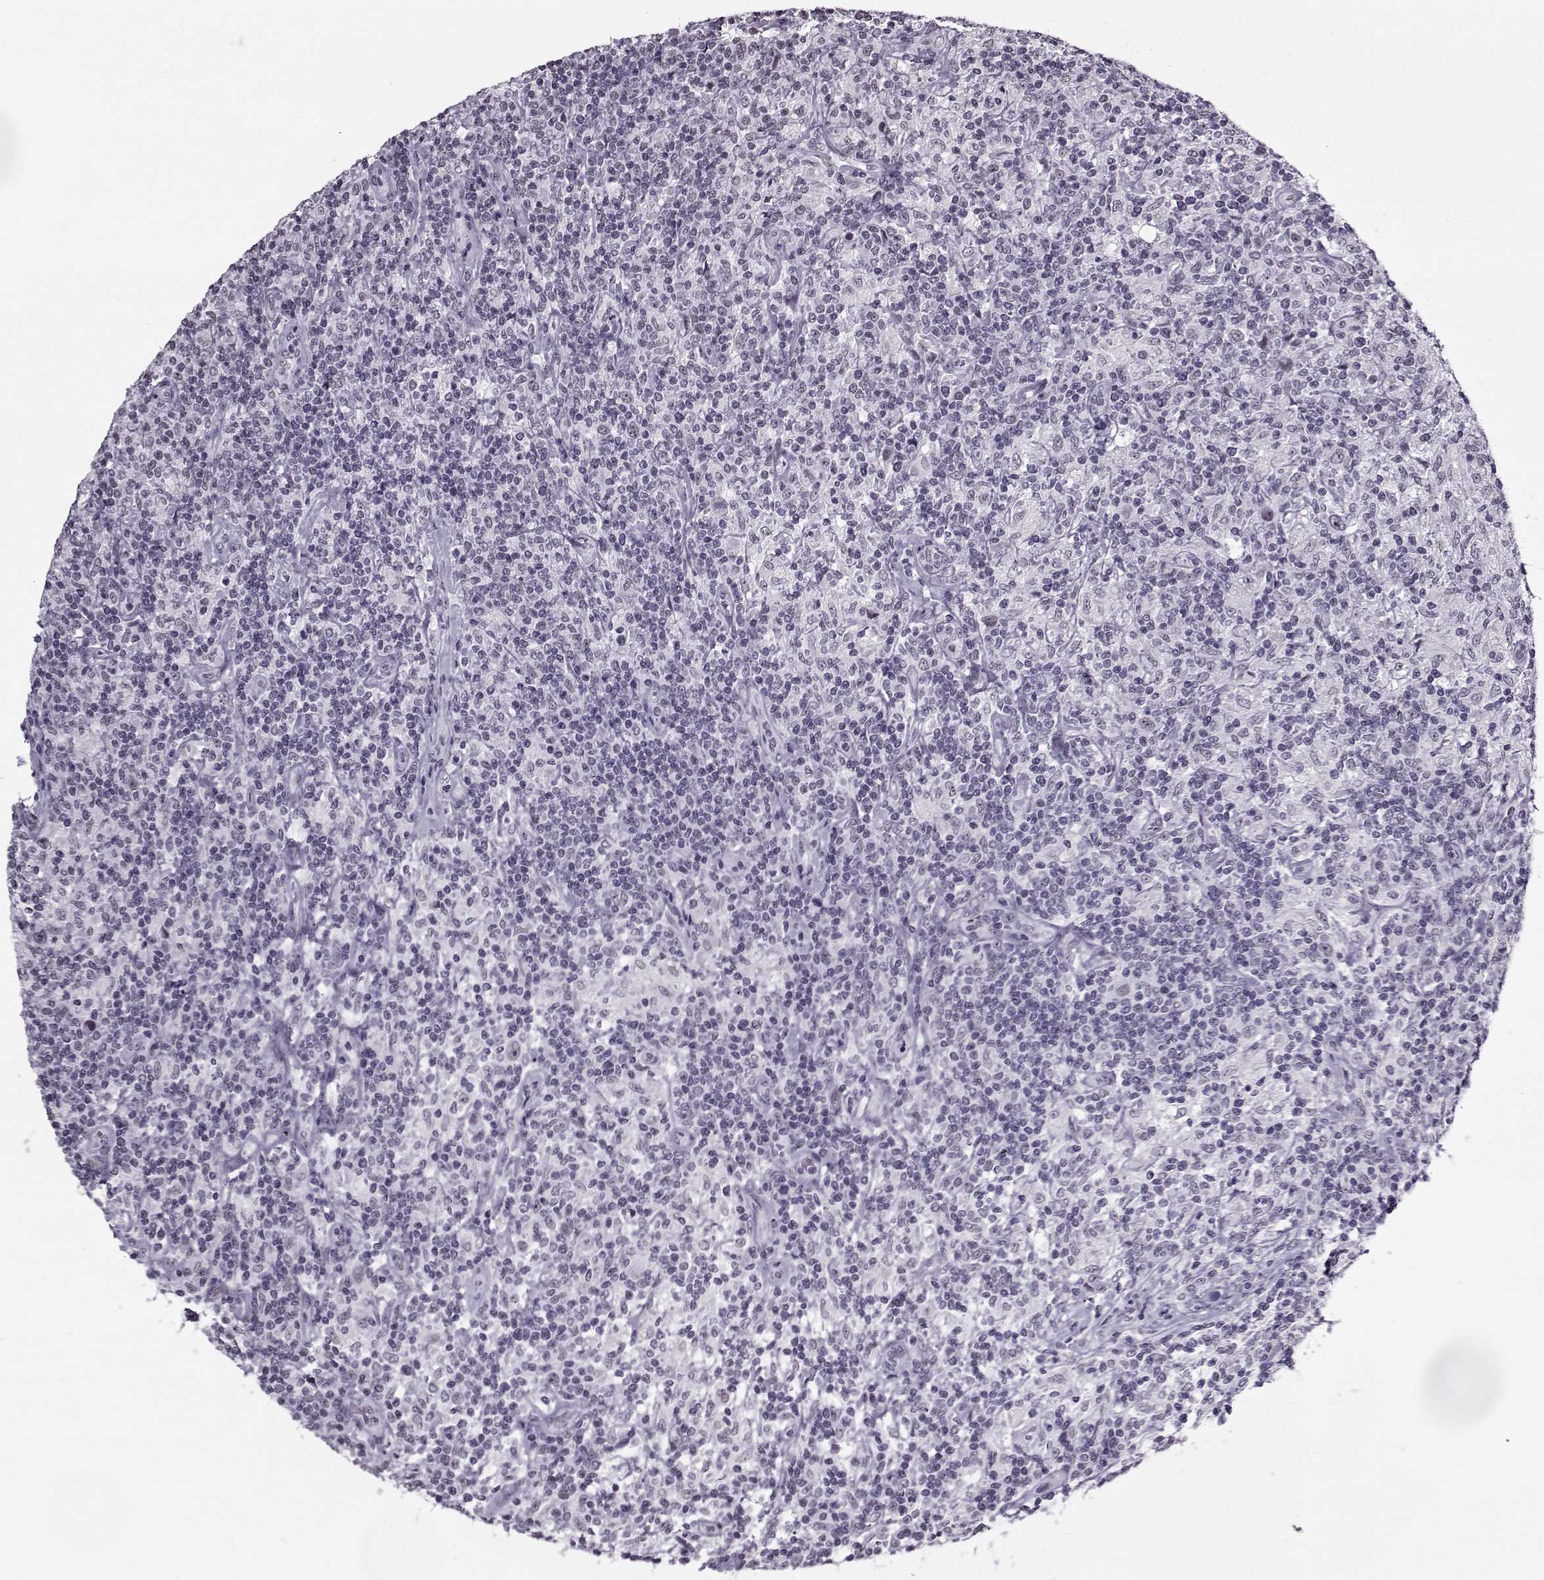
{"staining": {"intensity": "negative", "quantity": "none", "location": "none"}, "tissue": "lymphoma", "cell_type": "Tumor cells", "image_type": "cancer", "snomed": [{"axis": "morphology", "description": "Hodgkin's disease, NOS"}, {"axis": "topography", "description": "Lymph node"}], "caption": "An IHC image of lymphoma is shown. There is no staining in tumor cells of lymphoma. Nuclei are stained in blue.", "gene": "PRMT8", "patient": {"sex": "male", "age": 70}}